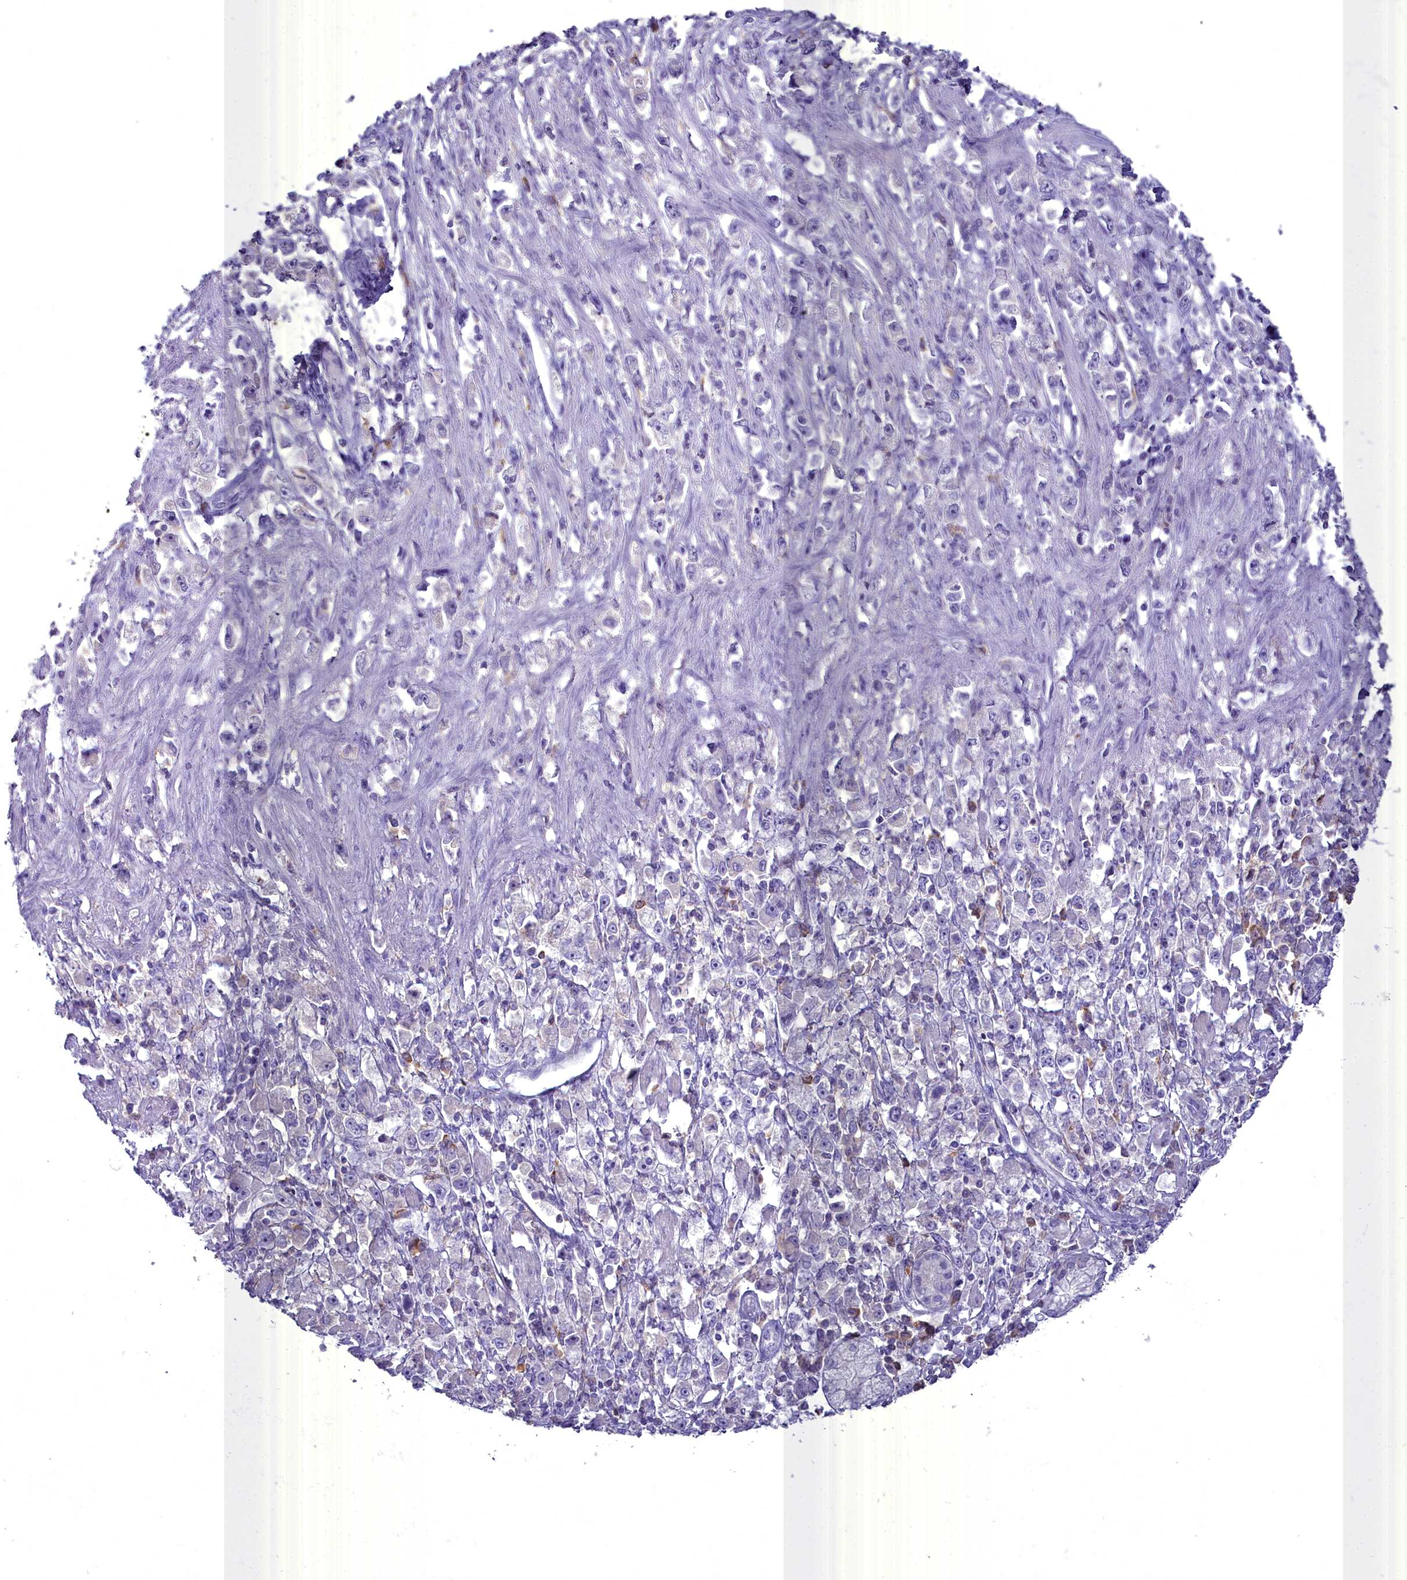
{"staining": {"intensity": "negative", "quantity": "none", "location": "none"}, "tissue": "stomach cancer", "cell_type": "Tumor cells", "image_type": "cancer", "snomed": [{"axis": "morphology", "description": "Adenocarcinoma, NOS"}, {"axis": "topography", "description": "Stomach"}], "caption": "IHC of stomach cancer (adenocarcinoma) reveals no expression in tumor cells.", "gene": "BLNK", "patient": {"sex": "female", "age": 59}}